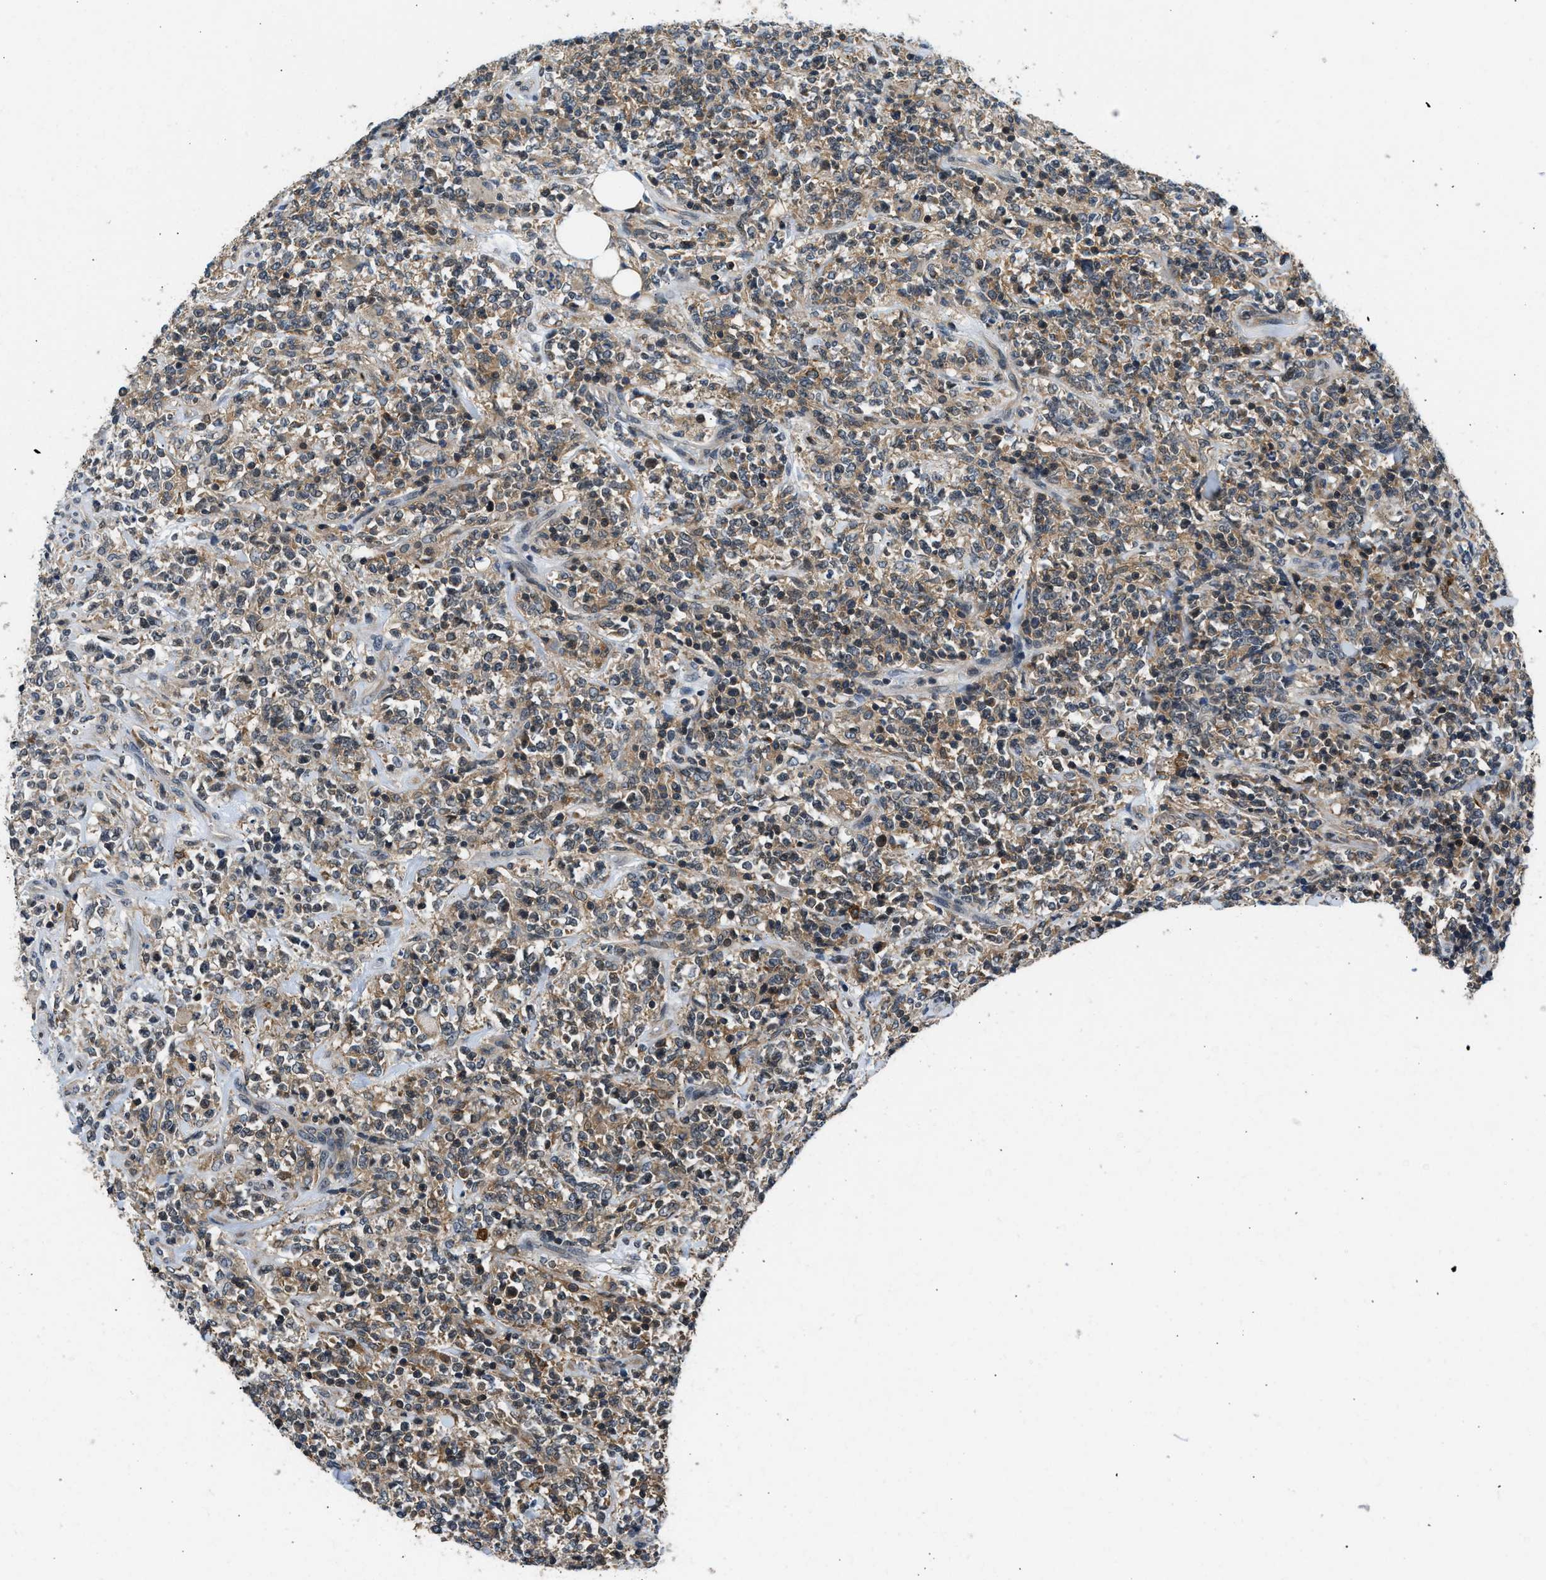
{"staining": {"intensity": "moderate", "quantity": "25%-75%", "location": "cytoplasmic/membranous"}, "tissue": "lymphoma", "cell_type": "Tumor cells", "image_type": "cancer", "snomed": [{"axis": "morphology", "description": "Malignant lymphoma, non-Hodgkin's type, High grade"}, {"axis": "topography", "description": "Soft tissue"}], "caption": "Moderate cytoplasmic/membranous expression is seen in about 25%-75% of tumor cells in lymphoma.", "gene": "MTMR1", "patient": {"sex": "male", "age": 18}}